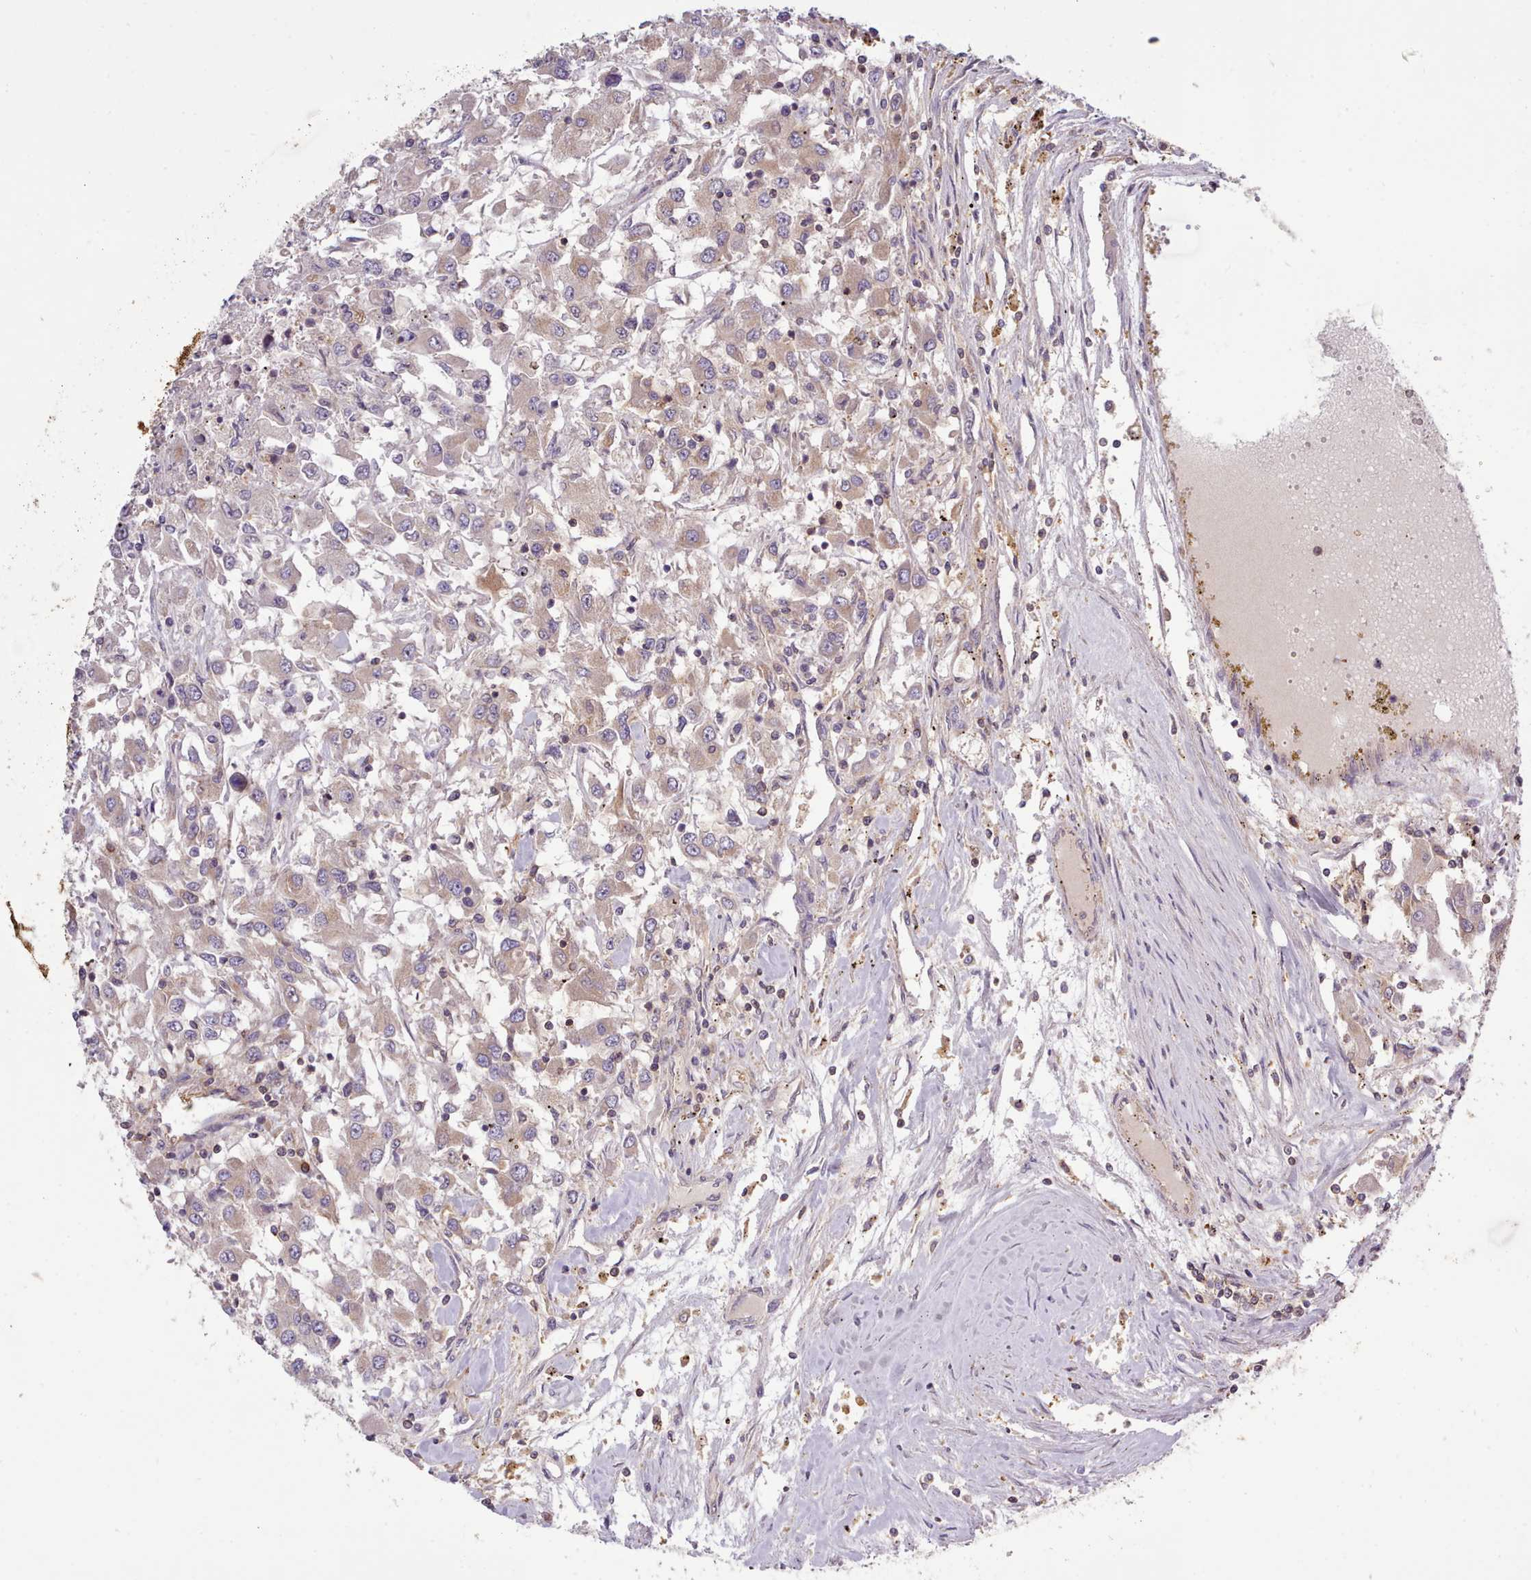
{"staining": {"intensity": "weak", "quantity": "25%-75%", "location": "cytoplasmic/membranous"}, "tissue": "renal cancer", "cell_type": "Tumor cells", "image_type": "cancer", "snomed": [{"axis": "morphology", "description": "Adenocarcinoma, NOS"}, {"axis": "topography", "description": "Kidney"}], "caption": "Approximately 25%-75% of tumor cells in human renal cancer (adenocarcinoma) exhibit weak cytoplasmic/membranous protein expression as visualized by brown immunohistochemical staining.", "gene": "ARL17A", "patient": {"sex": "female", "age": 67}}